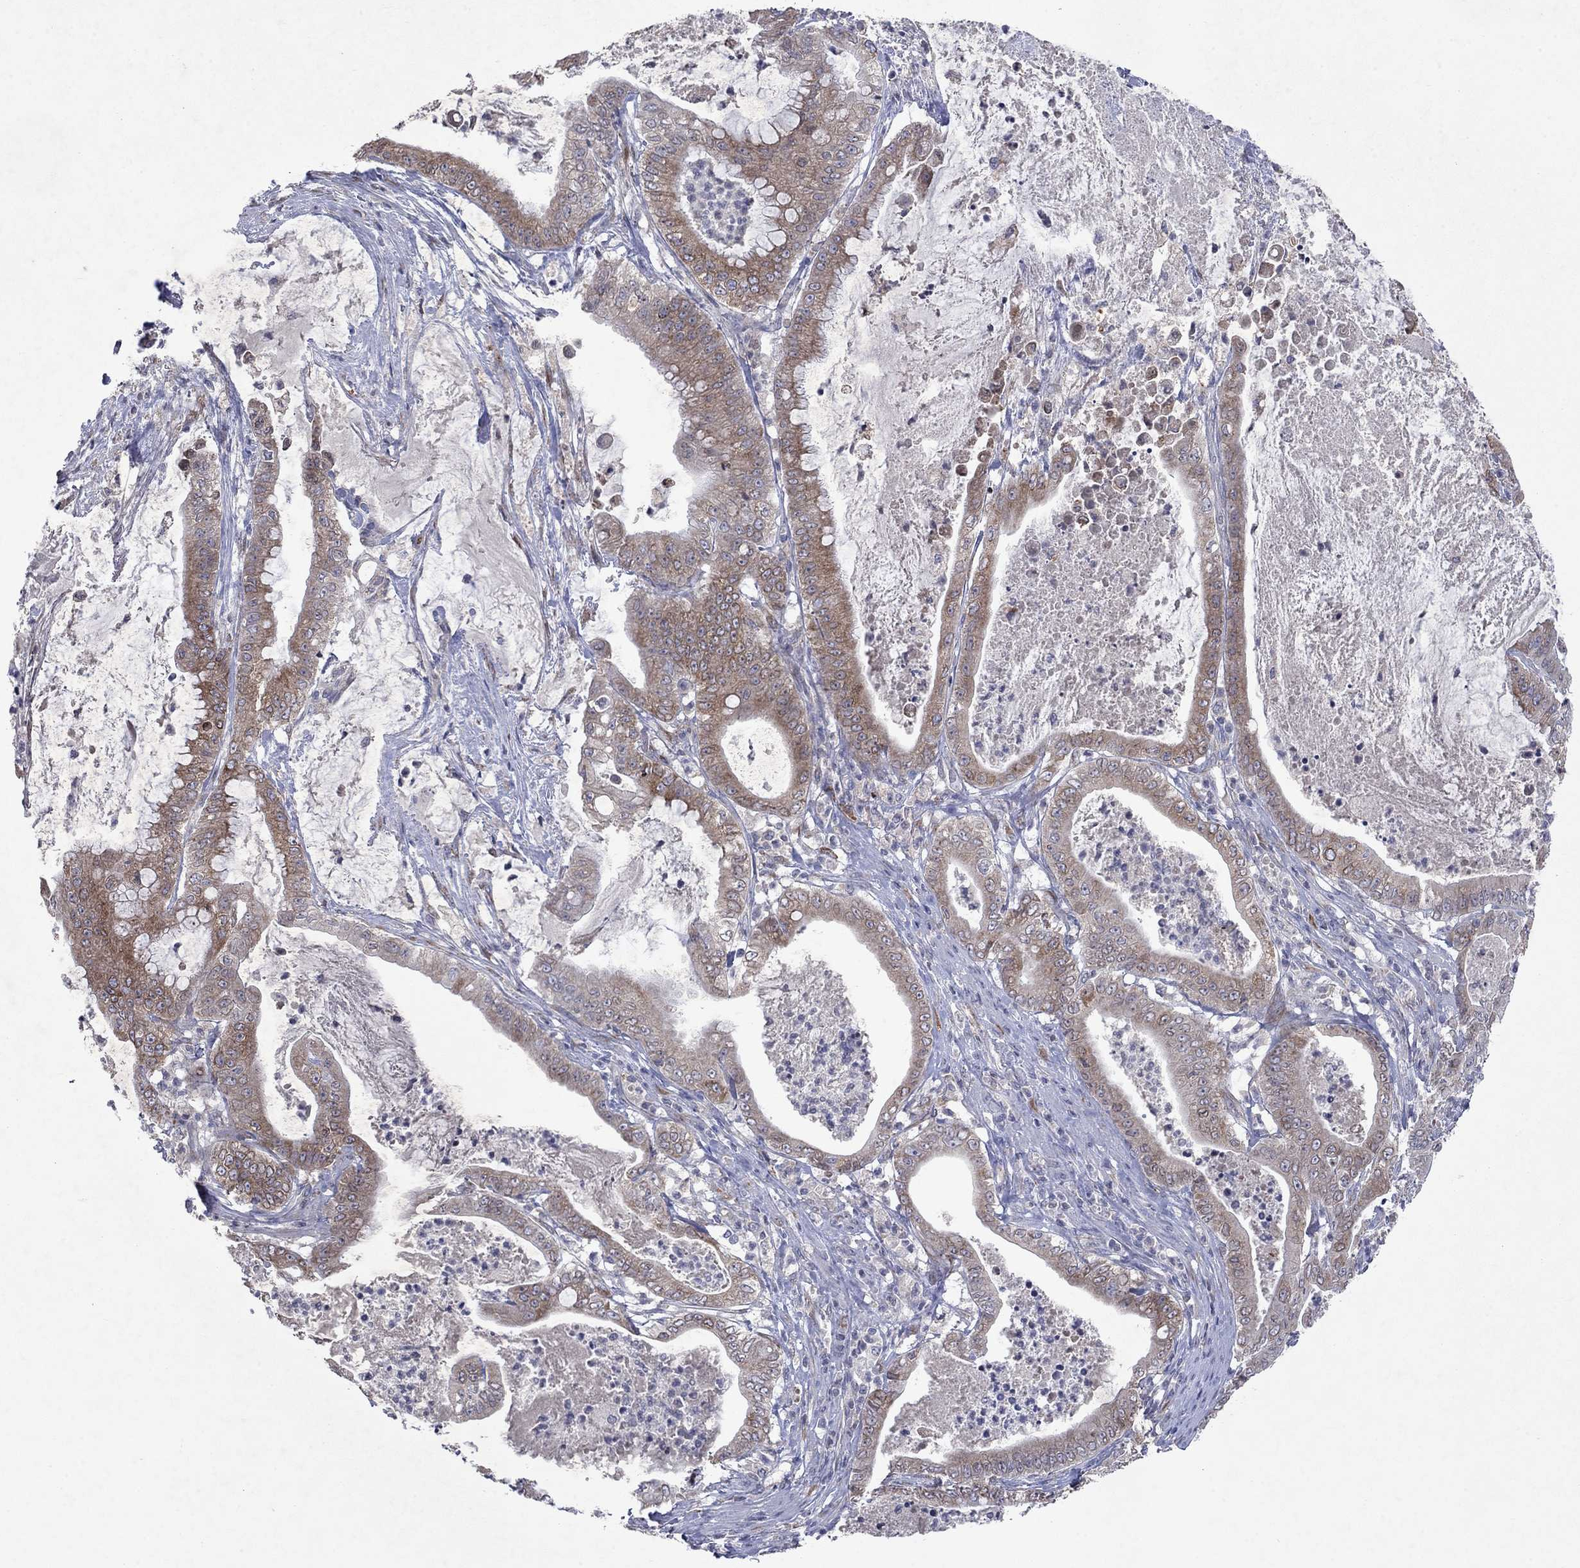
{"staining": {"intensity": "moderate", "quantity": ">75%", "location": "cytoplasmic/membranous"}, "tissue": "pancreatic cancer", "cell_type": "Tumor cells", "image_type": "cancer", "snomed": [{"axis": "morphology", "description": "Adenocarcinoma, NOS"}, {"axis": "topography", "description": "Pancreas"}], "caption": "A histopathology image of human pancreatic cancer (adenocarcinoma) stained for a protein reveals moderate cytoplasmic/membranous brown staining in tumor cells.", "gene": "TMEM97", "patient": {"sex": "male", "age": 71}}